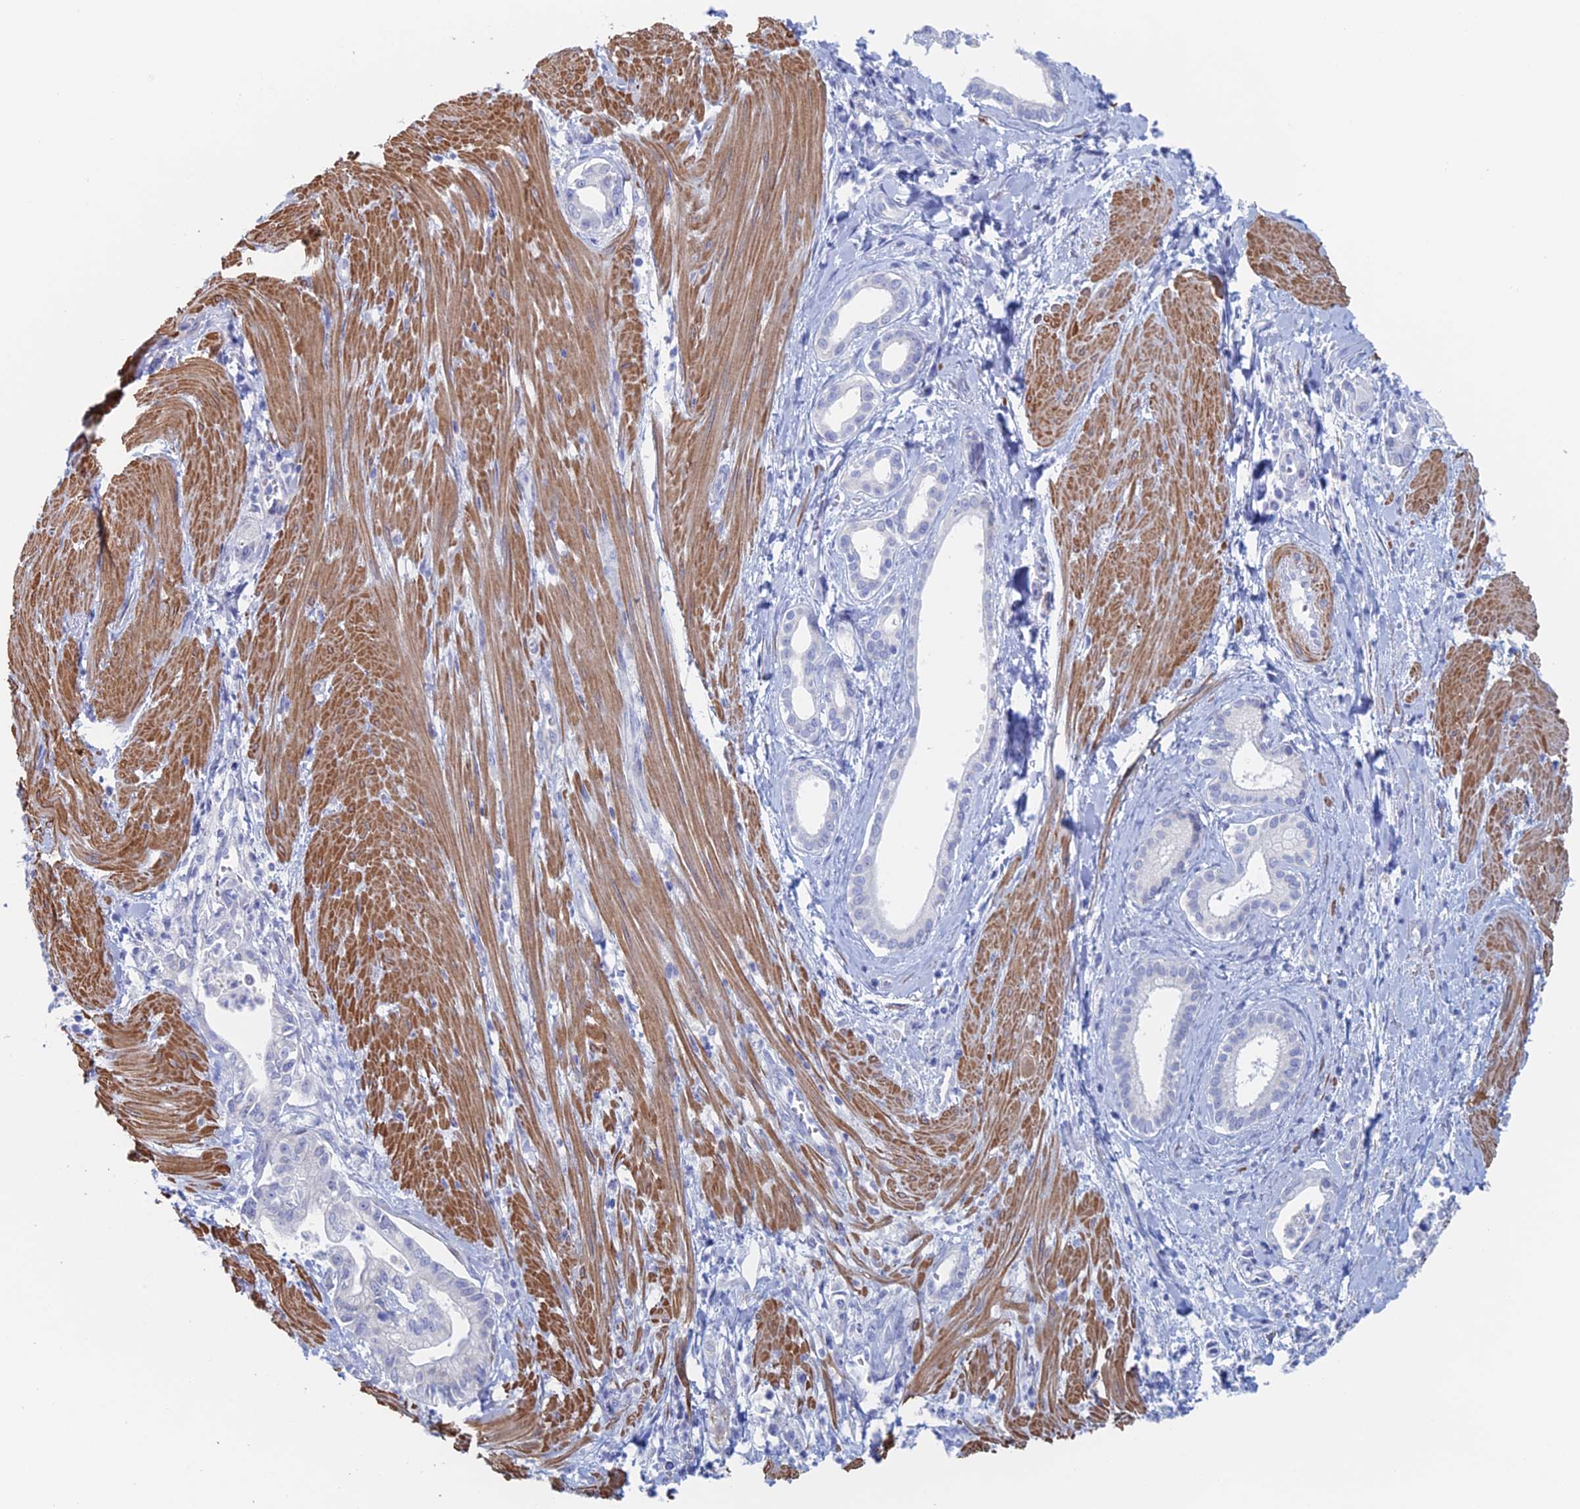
{"staining": {"intensity": "negative", "quantity": "none", "location": "none"}, "tissue": "pancreatic cancer", "cell_type": "Tumor cells", "image_type": "cancer", "snomed": [{"axis": "morphology", "description": "Adenocarcinoma, NOS"}, {"axis": "topography", "description": "Pancreas"}], "caption": "Tumor cells show no significant positivity in pancreatic cancer. (Stains: DAB immunohistochemistry (IHC) with hematoxylin counter stain, Microscopy: brightfield microscopy at high magnification).", "gene": "KCNK18", "patient": {"sex": "male", "age": 78}}